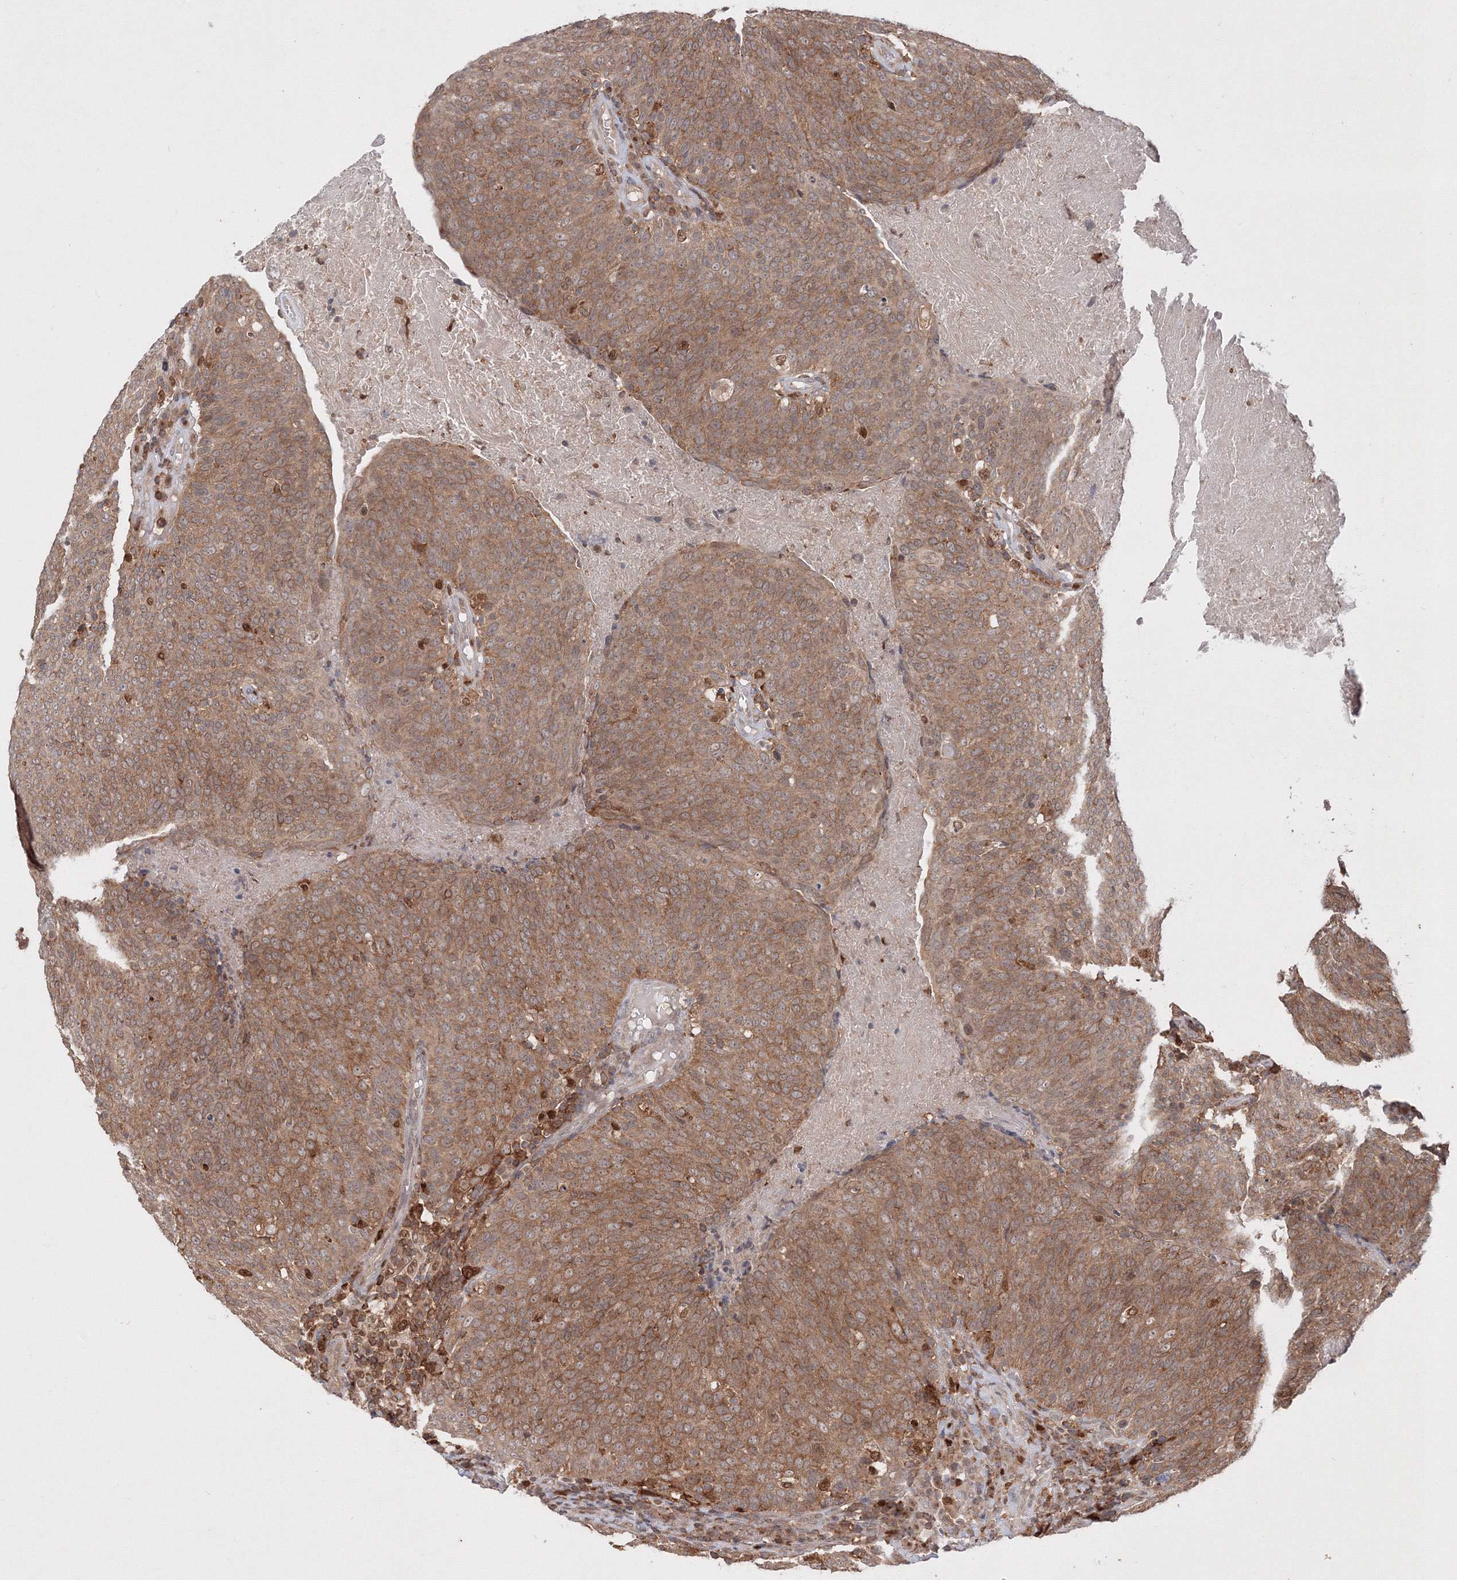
{"staining": {"intensity": "moderate", "quantity": ">75%", "location": "cytoplasmic/membranous"}, "tissue": "head and neck cancer", "cell_type": "Tumor cells", "image_type": "cancer", "snomed": [{"axis": "morphology", "description": "Squamous cell carcinoma, NOS"}, {"axis": "morphology", "description": "Squamous cell carcinoma, metastatic, NOS"}, {"axis": "topography", "description": "Lymph node"}, {"axis": "topography", "description": "Head-Neck"}], "caption": "Immunohistochemistry image of head and neck cancer (metastatic squamous cell carcinoma) stained for a protein (brown), which demonstrates medium levels of moderate cytoplasmic/membranous staining in about >75% of tumor cells.", "gene": "TMEM50B", "patient": {"sex": "male", "age": 62}}